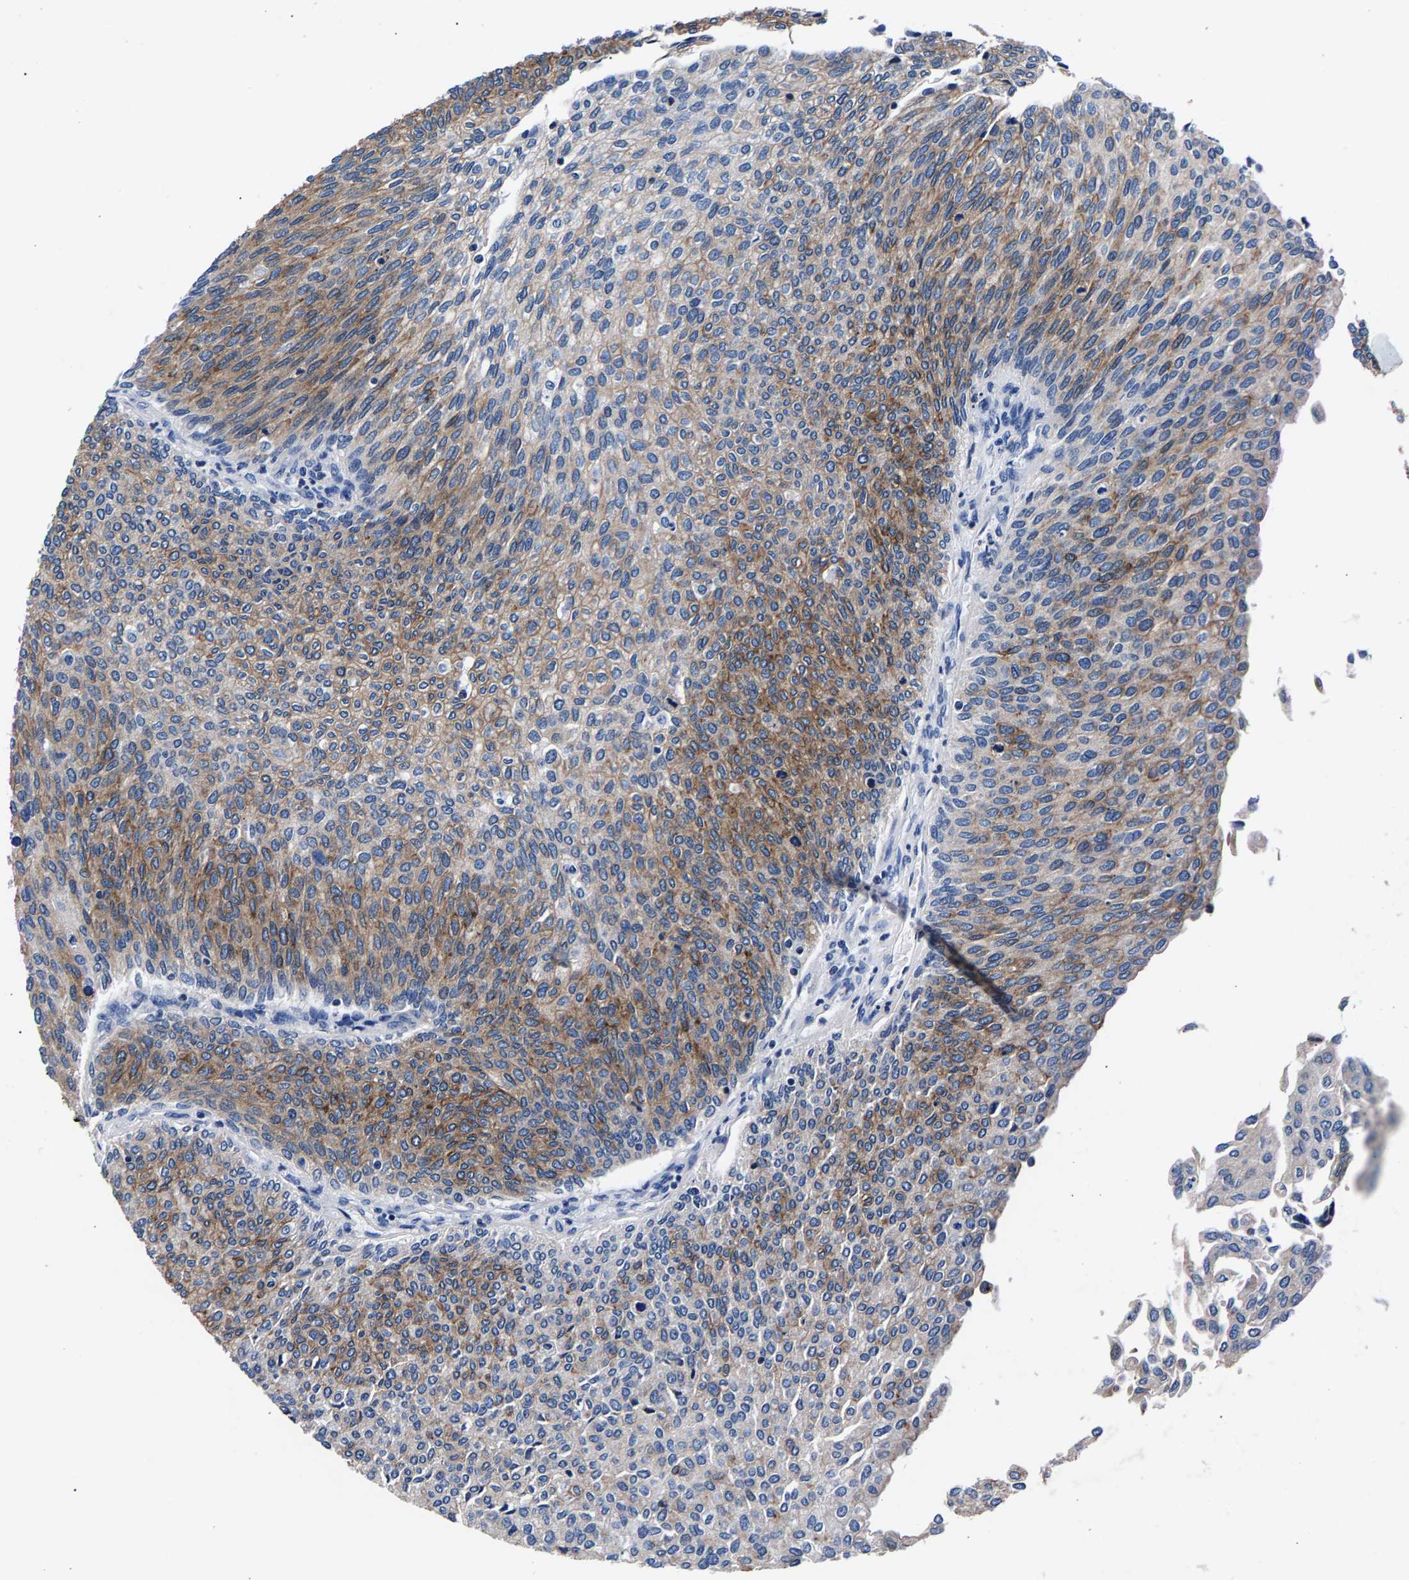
{"staining": {"intensity": "moderate", "quantity": "25%-75%", "location": "cytoplasmic/membranous"}, "tissue": "urothelial cancer", "cell_type": "Tumor cells", "image_type": "cancer", "snomed": [{"axis": "morphology", "description": "Urothelial carcinoma, Low grade"}, {"axis": "topography", "description": "Urinary bladder"}], "caption": "Urothelial carcinoma (low-grade) stained for a protein (brown) reveals moderate cytoplasmic/membranous positive staining in about 25%-75% of tumor cells.", "gene": "PHF24", "patient": {"sex": "female", "age": 79}}